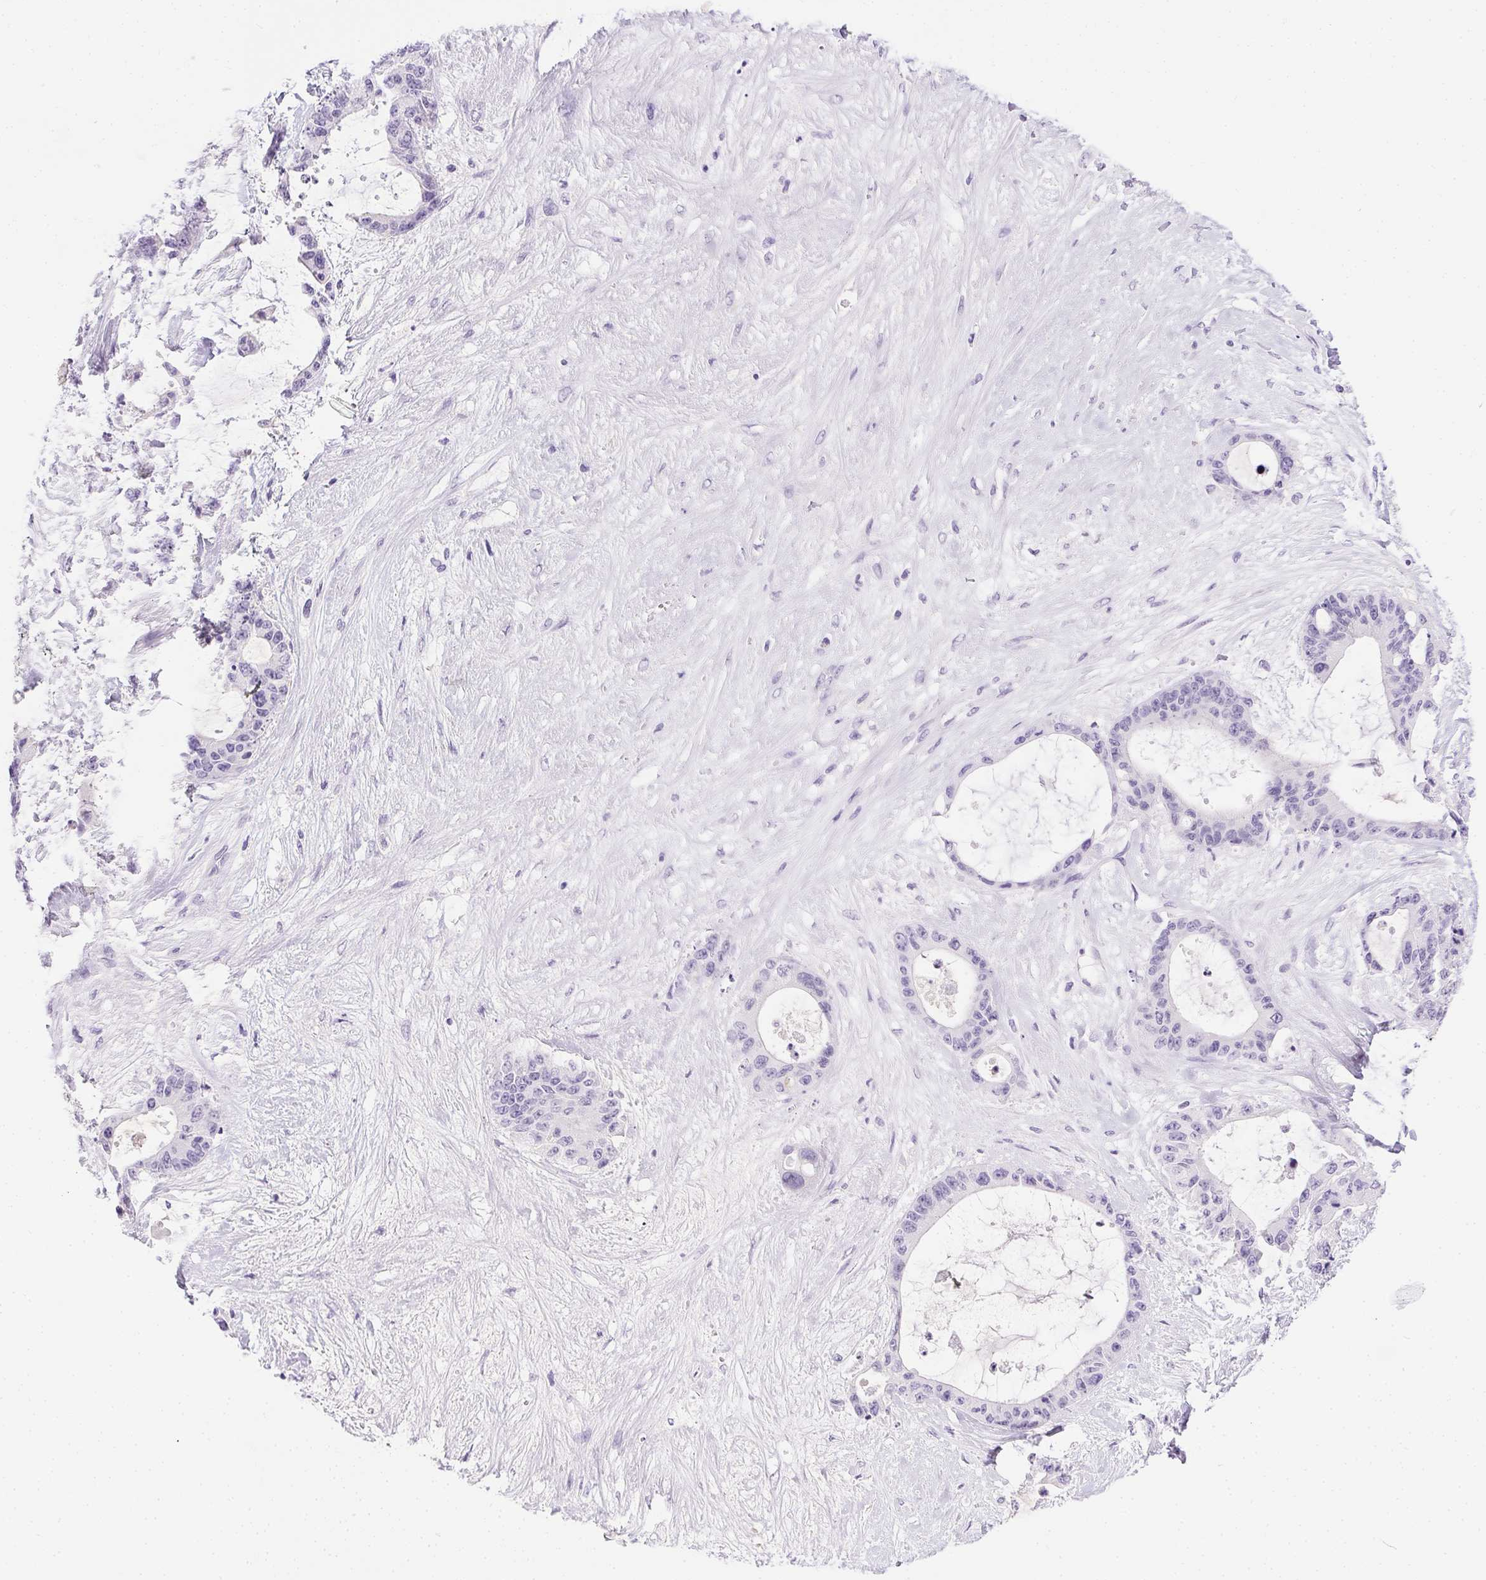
{"staining": {"intensity": "negative", "quantity": "none", "location": "none"}, "tissue": "liver cancer", "cell_type": "Tumor cells", "image_type": "cancer", "snomed": [{"axis": "morphology", "description": "Normal tissue, NOS"}, {"axis": "morphology", "description": "Cholangiocarcinoma"}, {"axis": "topography", "description": "Liver"}, {"axis": "topography", "description": "Peripheral nerve tissue"}], "caption": "Liver cholangiocarcinoma was stained to show a protein in brown. There is no significant staining in tumor cells.", "gene": "C20orf85", "patient": {"sex": "female", "age": 73}}